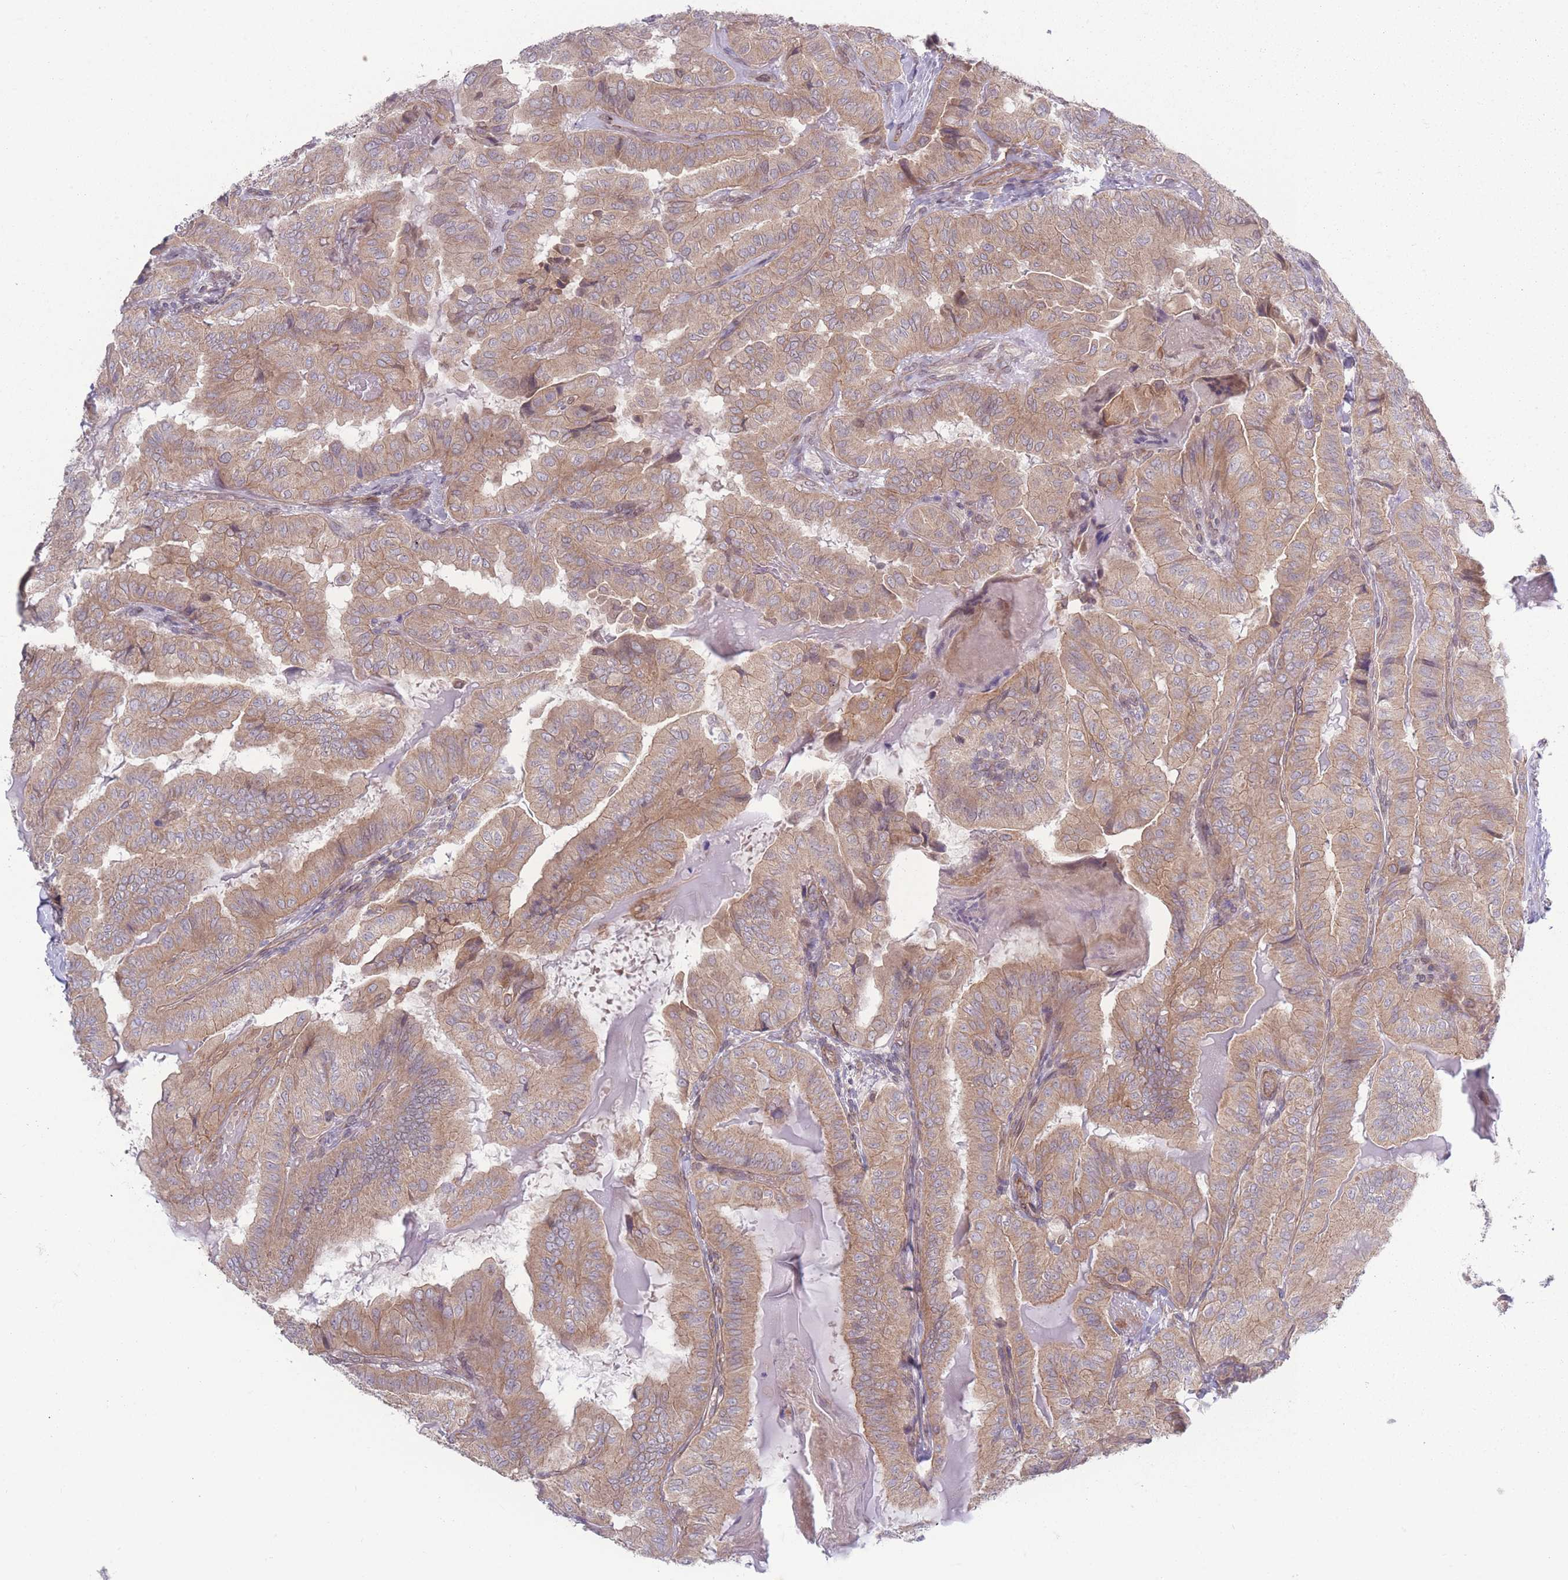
{"staining": {"intensity": "moderate", "quantity": ">75%", "location": "cytoplasmic/membranous"}, "tissue": "thyroid cancer", "cell_type": "Tumor cells", "image_type": "cancer", "snomed": [{"axis": "morphology", "description": "Papillary adenocarcinoma, NOS"}, {"axis": "topography", "description": "Thyroid gland"}], "caption": "Human thyroid cancer stained with a brown dye shows moderate cytoplasmic/membranous positive positivity in approximately >75% of tumor cells.", "gene": "VRK2", "patient": {"sex": "female", "age": 68}}